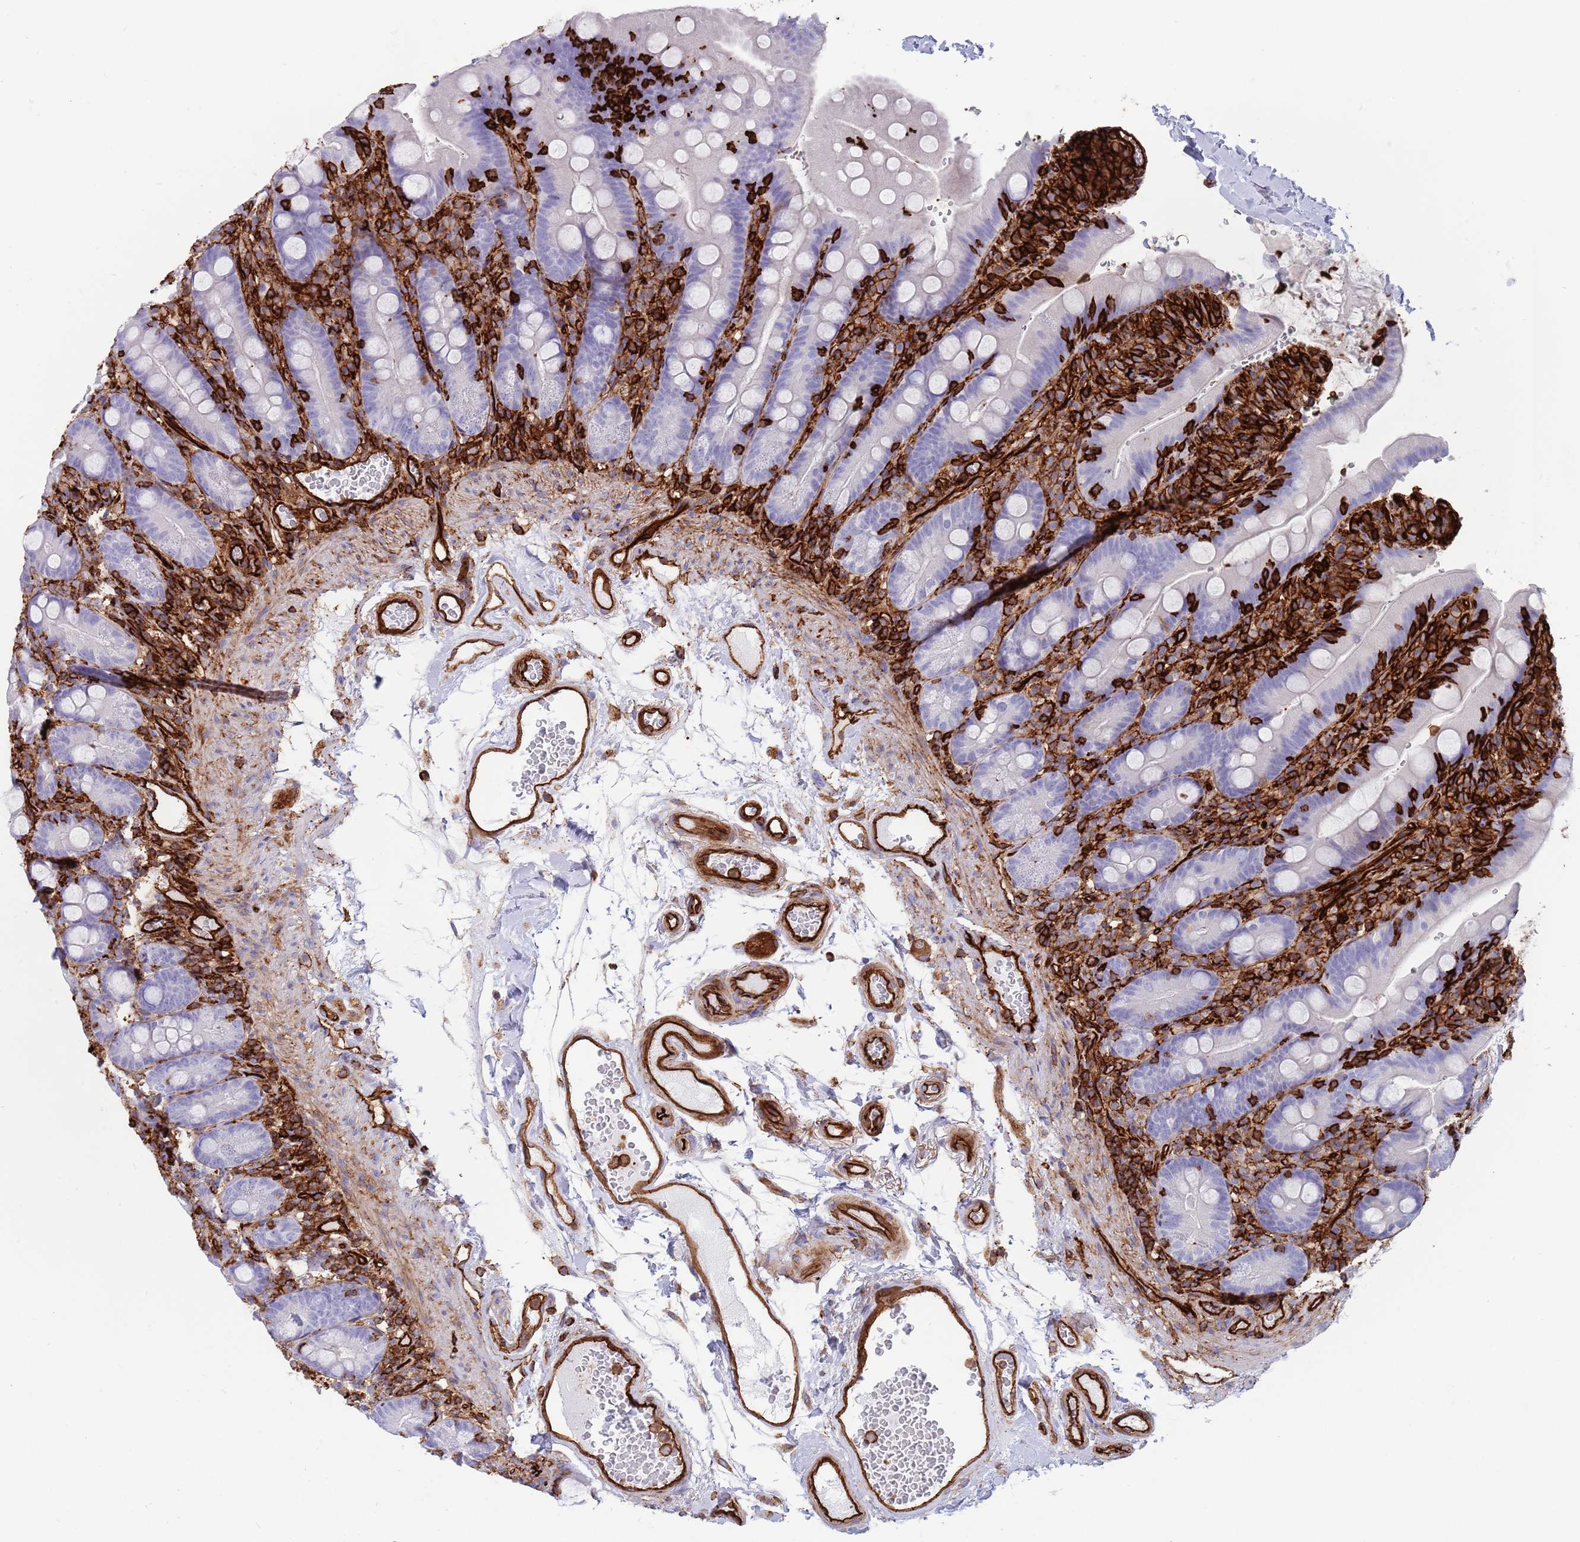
{"staining": {"intensity": "negative", "quantity": "none", "location": "none"}, "tissue": "duodenum", "cell_type": "Glandular cells", "image_type": "normal", "snomed": [{"axis": "morphology", "description": "Normal tissue, NOS"}, {"axis": "topography", "description": "Duodenum"}], "caption": "Immunohistochemistry (IHC) micrograph of unremarkable human duodenum stained for a protein (brown), which shows no expression in glandular cells.", "gene": "KBTBD6", "patient": {"sex": "female", "age": 67}}